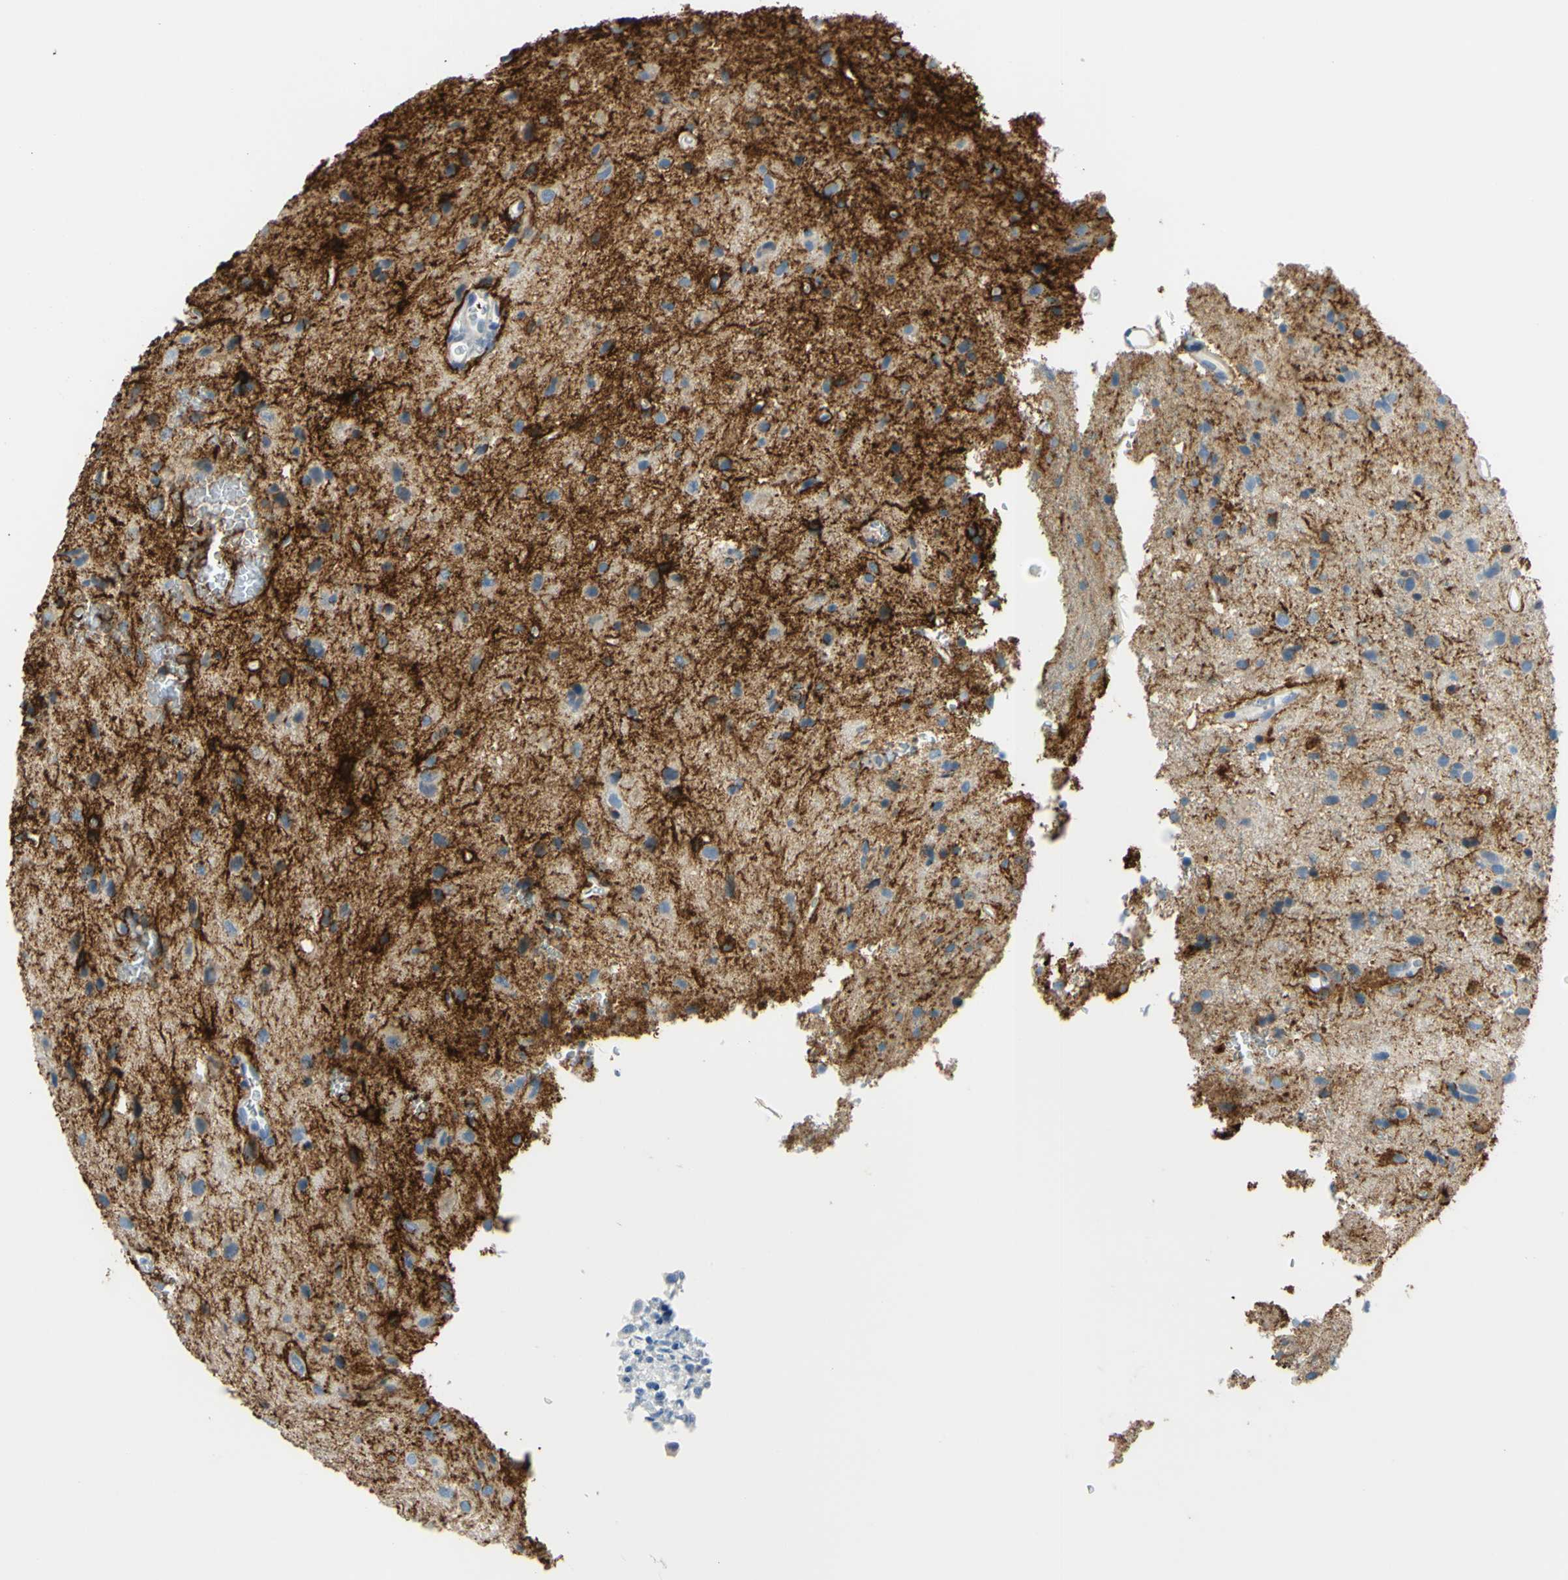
{"staining": {"intensity": "negative", "quantity": "none", "location": "none"}, "tissue": "glioma", "cell_type": "Tumor cells", "image_type": "cancer", "snomed": [{"axis": "morphology", "description": "Glioma, malignant, Low grade"}, {"axis": "topography", "description": "Brain"}], "caption": "Protein analysis of glioma demonstrates no significant positivity in tumor cells.", "gene": "SLC1A2", "patient": {"sex": "male", "age": 77}}